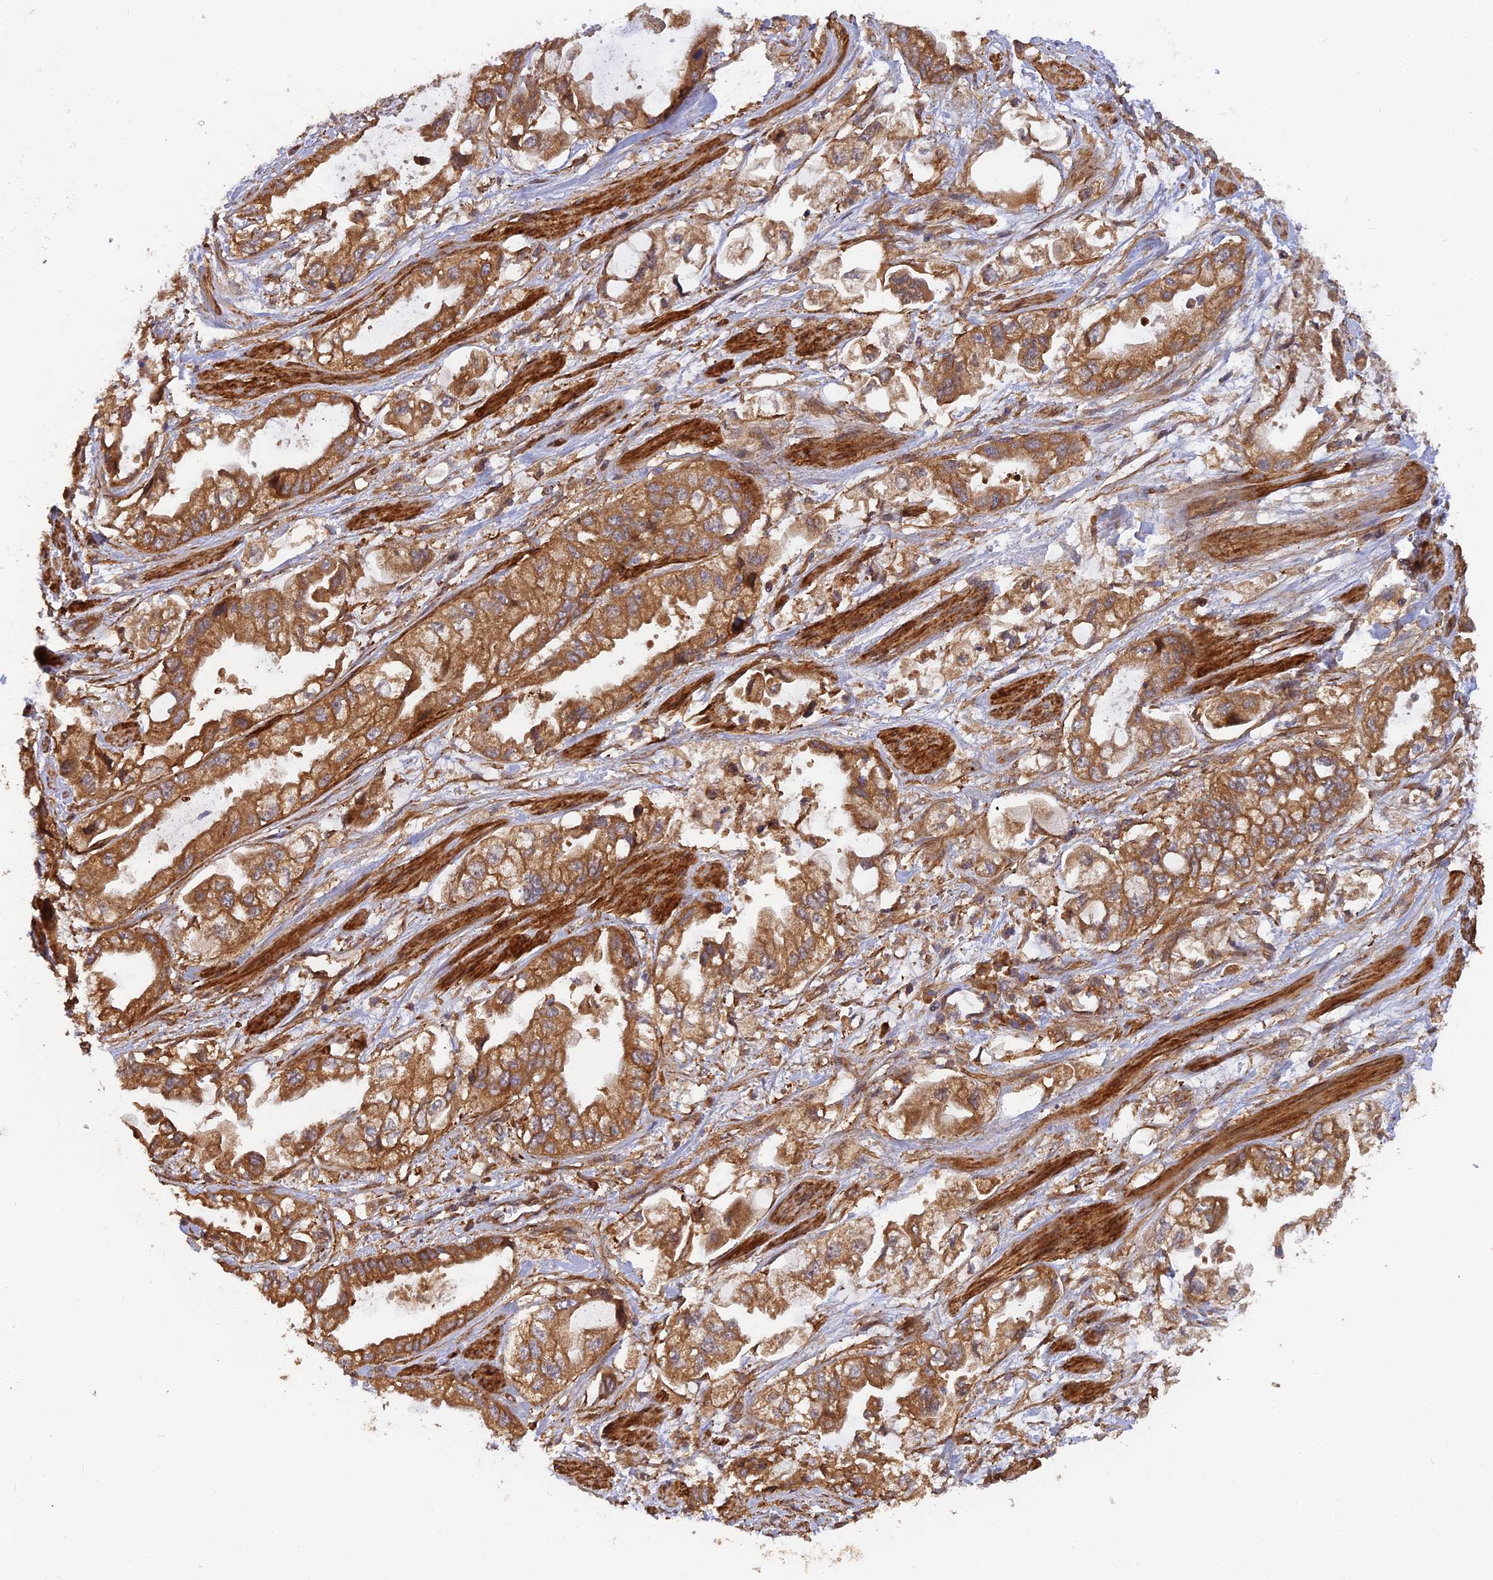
{"staining": {"intensity": "moderate", "quantity": ">75%", "location": "cytoplasmic/membranous"}, "tissue": "stomach cancer", "cell_type": "Tumor cells", "image_type": "cancer", "snomed": [{"axis": "morphology", "description": "Adenocarcinoma, NOS"}, {"axis": "topography", "description": "Stomach"}], "caption": "Immunohistochemical staining of stomach cancer exhibits moderate cytoplasmic/membranous protein expression in approximately >75% of tumor cells. Using DAB (brown) and hematoxylin (blue) stains, captured at high magnification using brightfield microscopy.", "gene": "RELCH", "patient": {"sex": "male", "age": 62}}